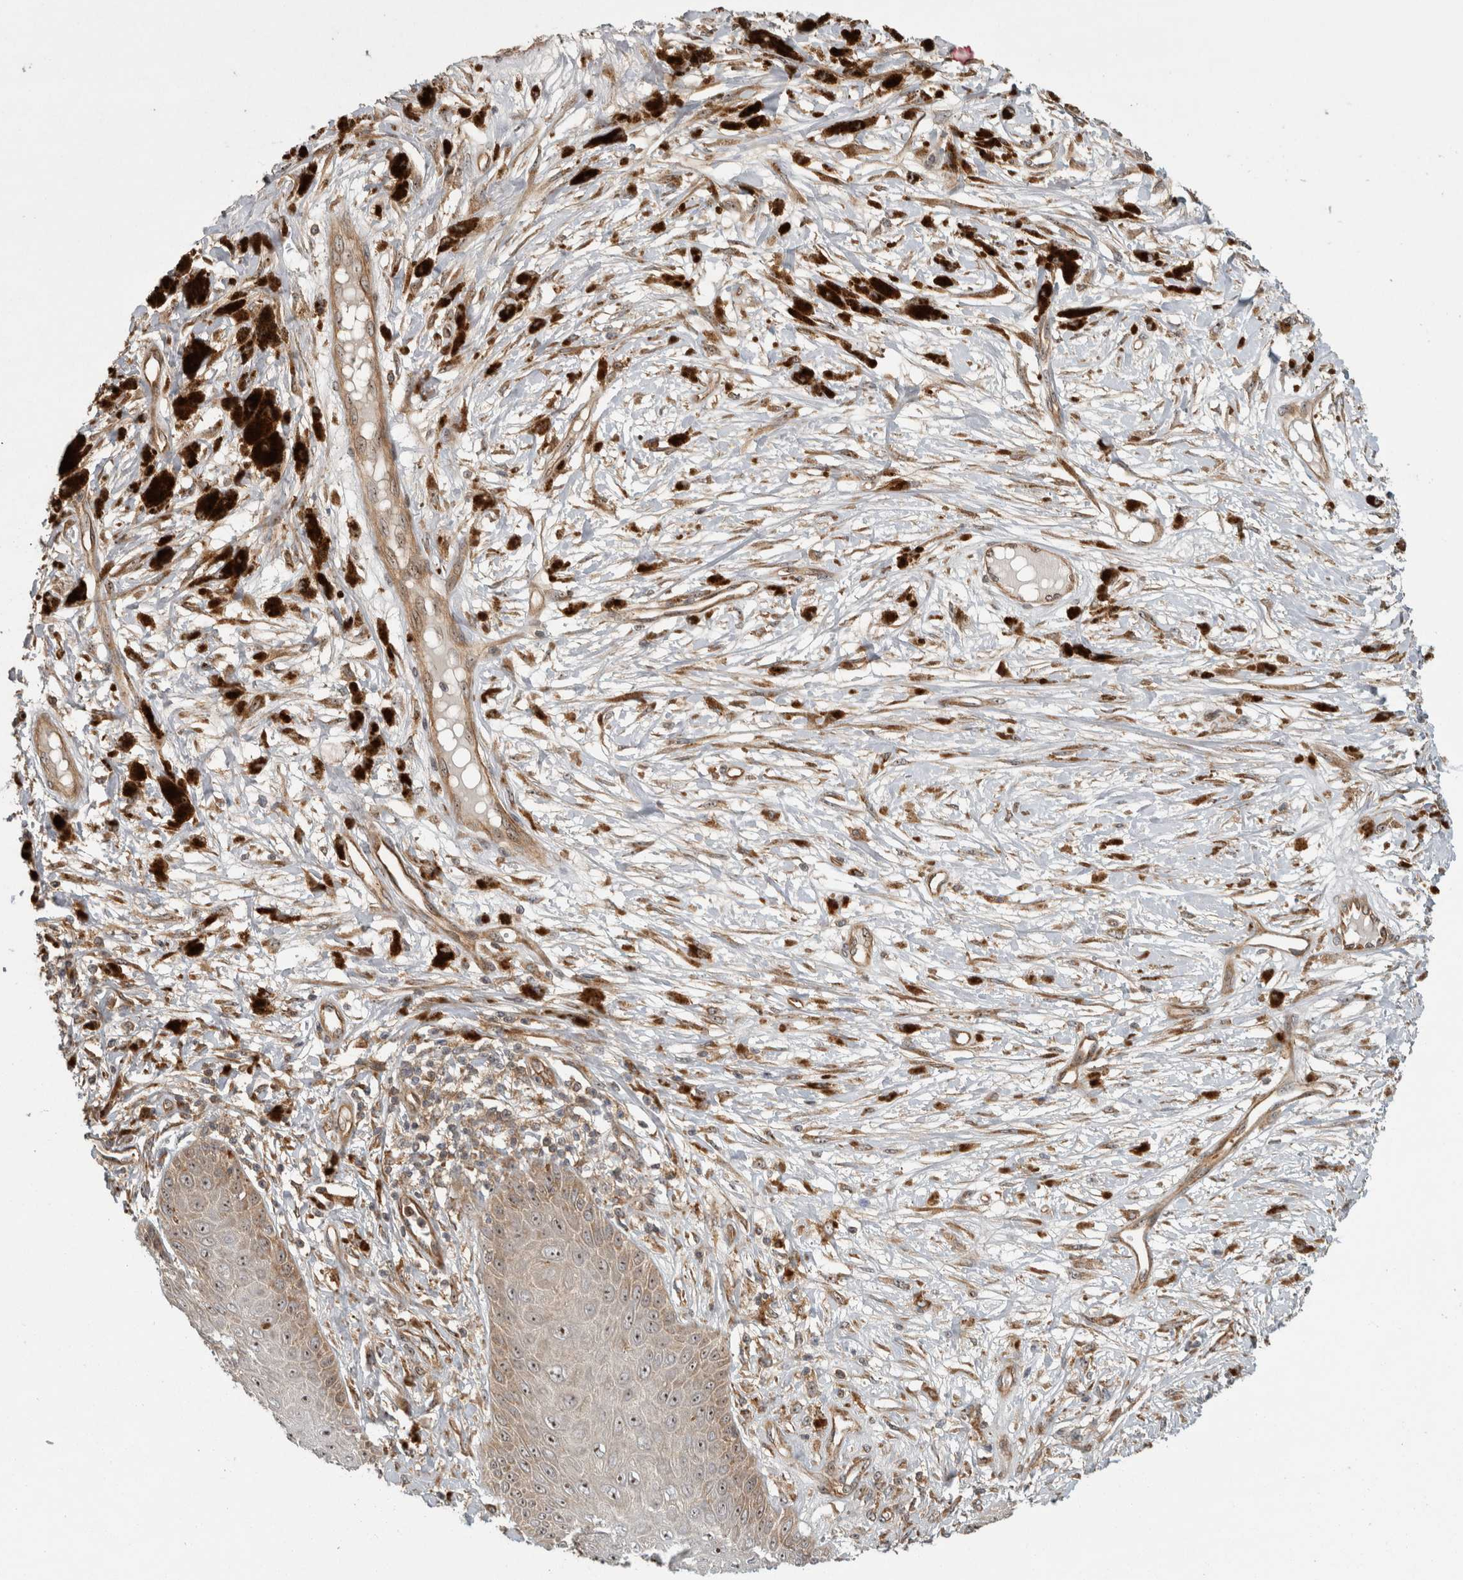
{"staining": {"intensity": "moderate", "quantity": ">75%", "location": "cytoplasmic/membranous,nuclear"}, "tissue": "melanoma", "cell_type": "Tumor cells", "image_type": "cancer", "snomed": [{"axis": "morphology", "description": "Malignant melanoma, NOS"}, {"axis": "topography", "description": "Skin"}], "caption": "Immunohistochemical staining of melanoma shows medium levels of moderate cytoplasmic/membranous and nuclear protein positivity in approximately >75% of tumor cells. The staining is performed using DAB brown chromogen to label protein expression. The nuclei are counter-stained blue using hematoxylin.", "gene": "WASF2", "patient": {"sex": "male", "age": 88}}